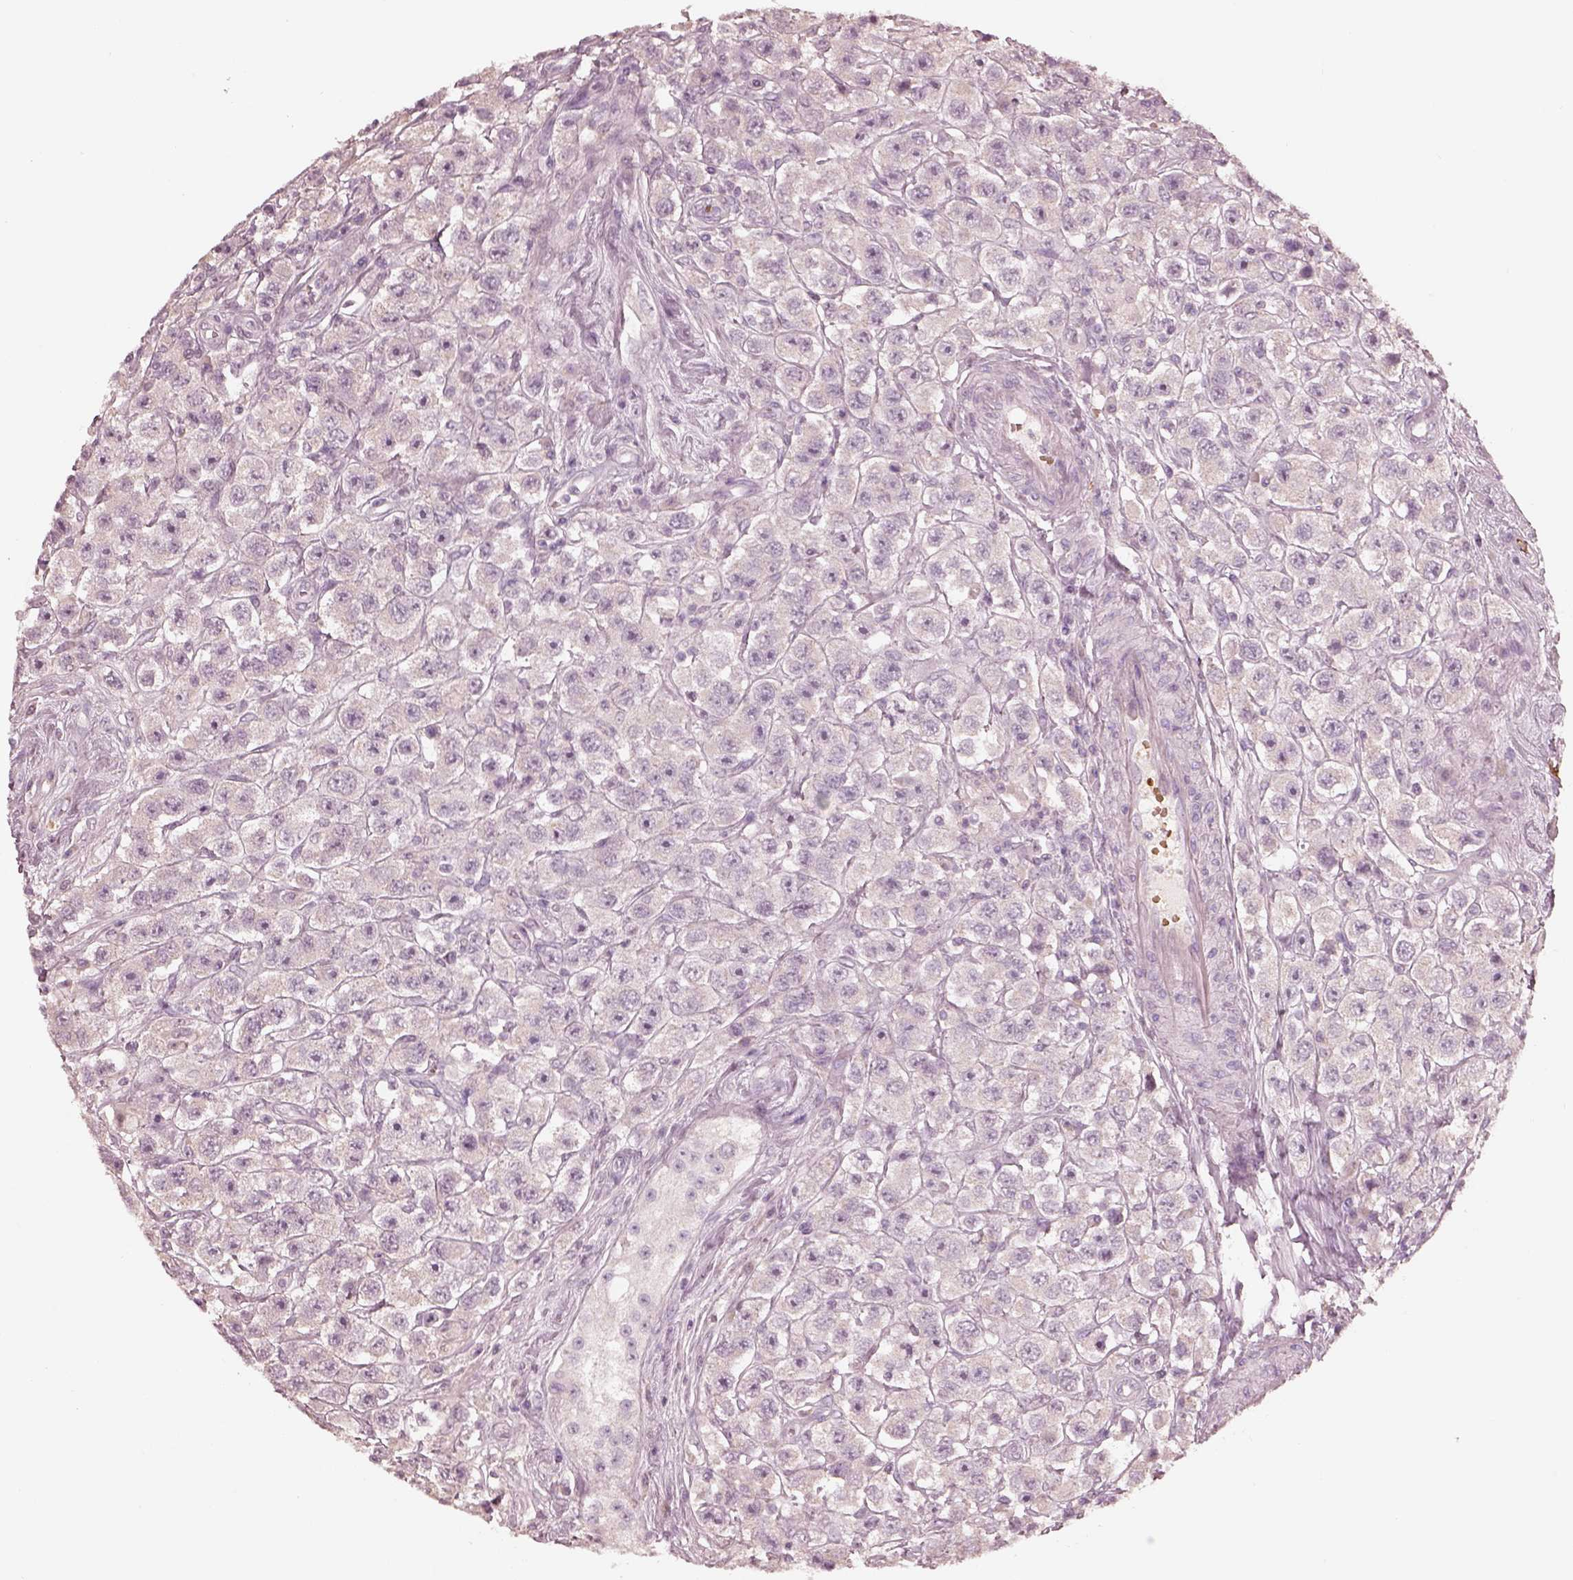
{"staining": {"intensity": "negative", "quantity": "none", "location": "none"}, "tissue": "testis cancer", "cell_type": "Tumor cells", "image_type": "cancer", "snomed": [{"axis": "morphology", "description": "Seminoma, NOS"}, {"axis": "topography", "description": "Testis"}], "caption": "Immunohistochemistry image of neoplastic tissue: seminoma (testis) stained with DAB exhibits no significant protein expression in tumor cells.", "gene": "ANKLE1", "patient": {"sex": "male", "age": 45}}